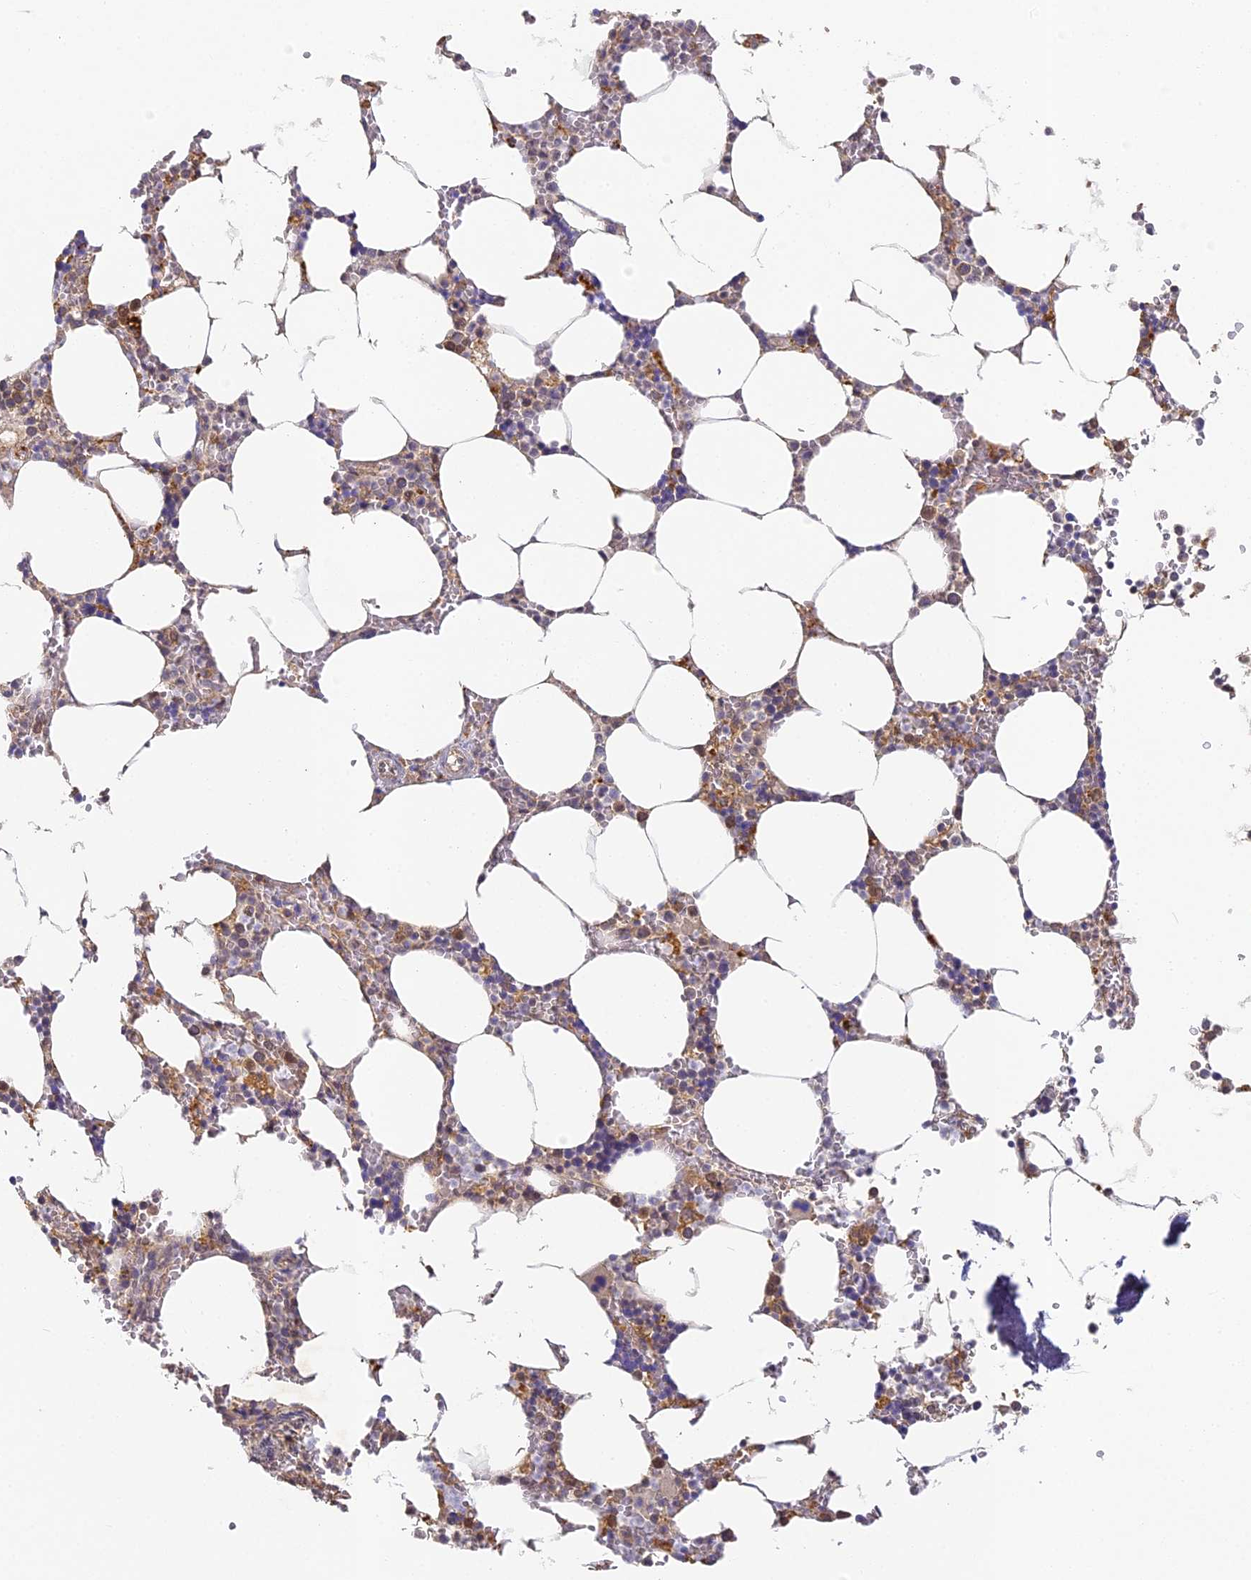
{"staining": {"intensity": "moderate", "quantity": "25%-75%", "location": "cytoplasmic/membranous,nuclear"}, "tissue": "bone marrow", "cell_type": "Hematopoietic cells", "image_type": "normal", "snomed": [{"axis": "morphology", "description": "Normal tissue, NOS"}, {"axis": "topography", "description": "Bone marrow"}], "caption": "A medium amount of moderate cytoplasmic/membranous,nuclear expression is identified in about 25%-75% of hematopoietic cells in normal bone marrow.", "gene": "YAE1", "patient": {"sex": "male", "age": 70}}